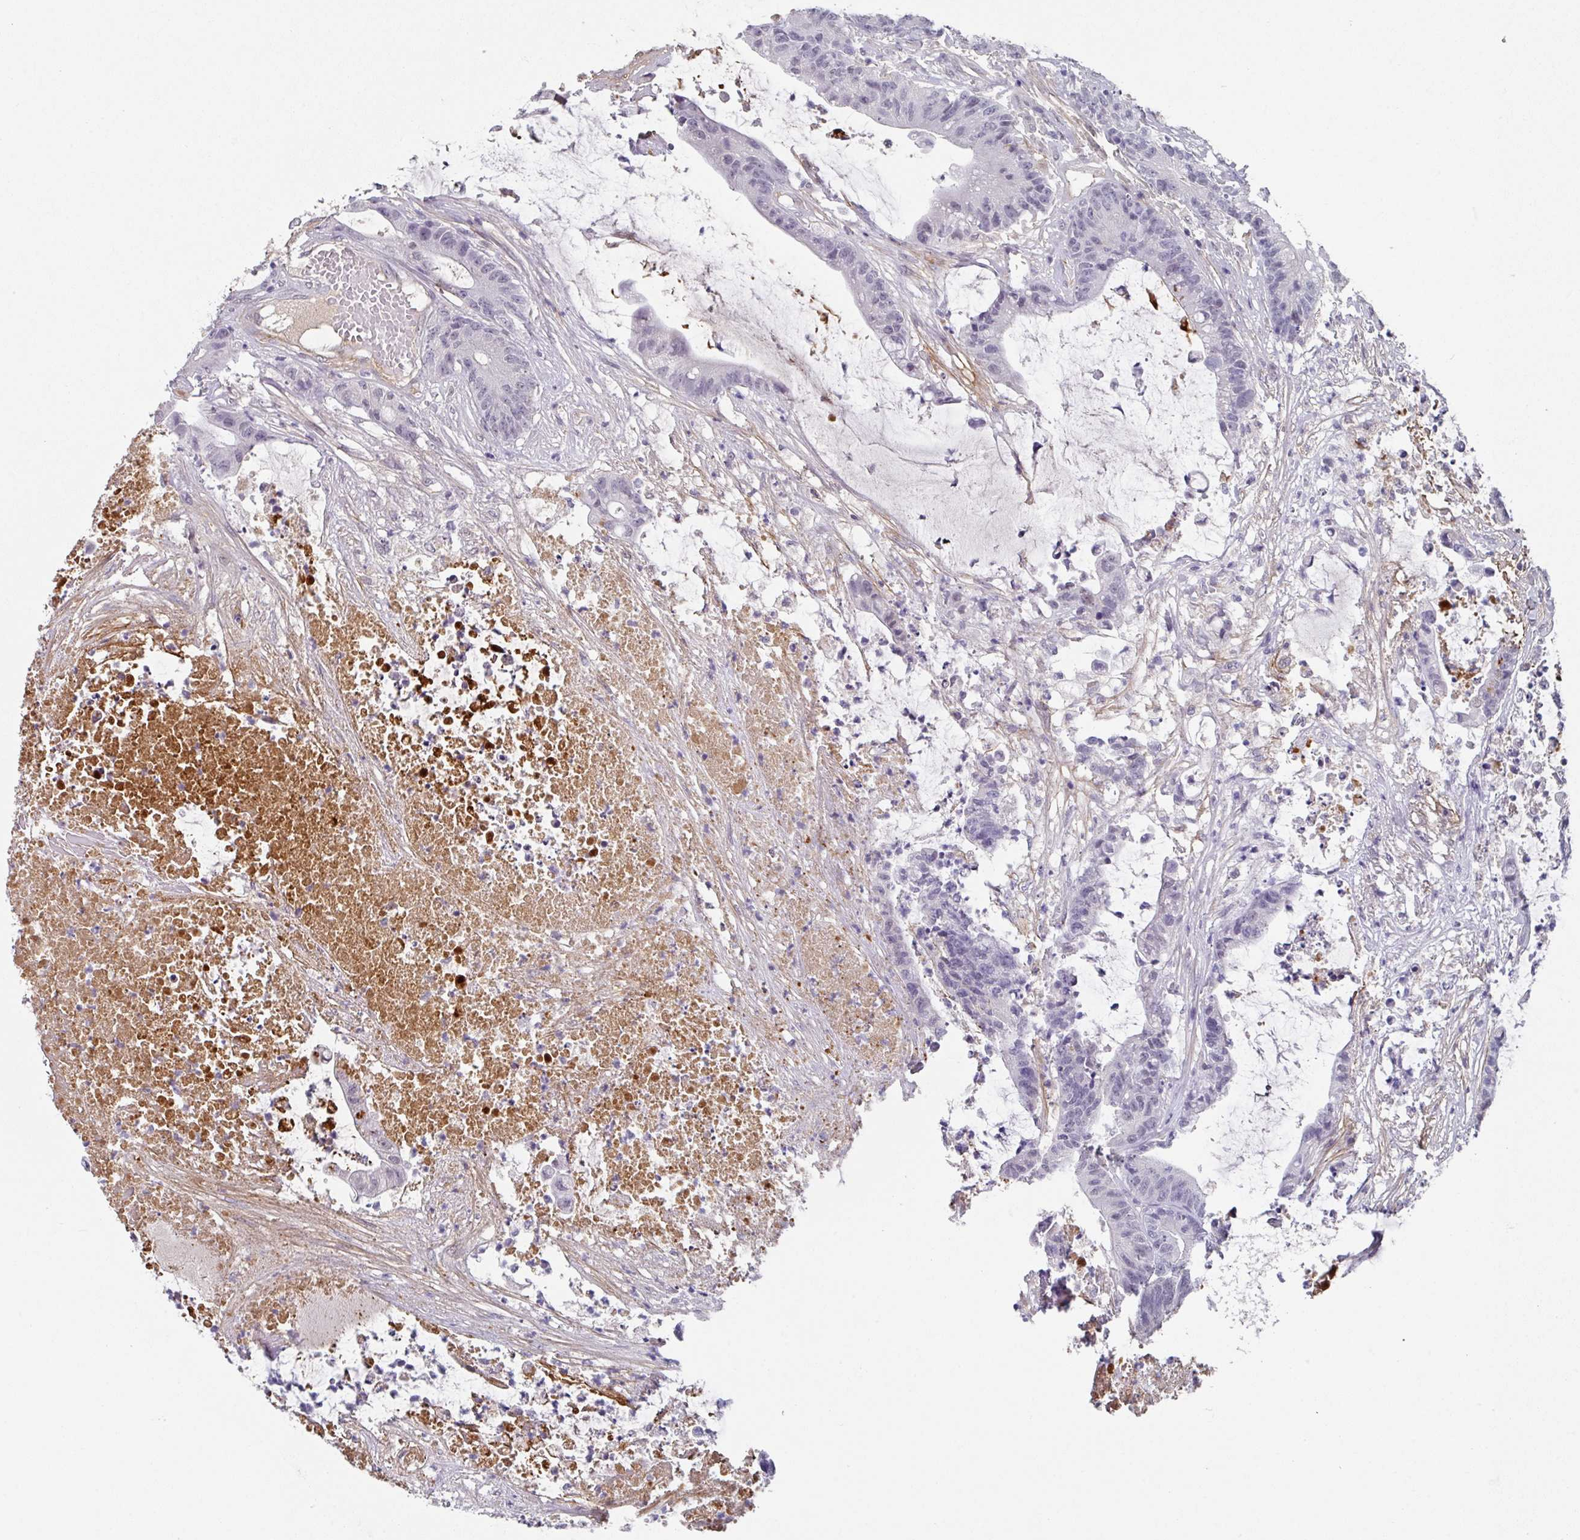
{"staining": {"intensity": "negative", "quantity": "none", "location": "none"}, "tissue": "colorectal cancer", "cell_type": "Tumor cells", "image_type": "cancer", "snomed": [{"axis": "morphology", "description": "Adenocarcinoma, NOS"}, {"axis": "topography", "description": "Colon"}], "caption": "Tumor cells show no significant protein expression in colorectal cancer (adenocarcinoma).", "gene": "C1QB", "patient": {"sex": "female", "age": 84}}